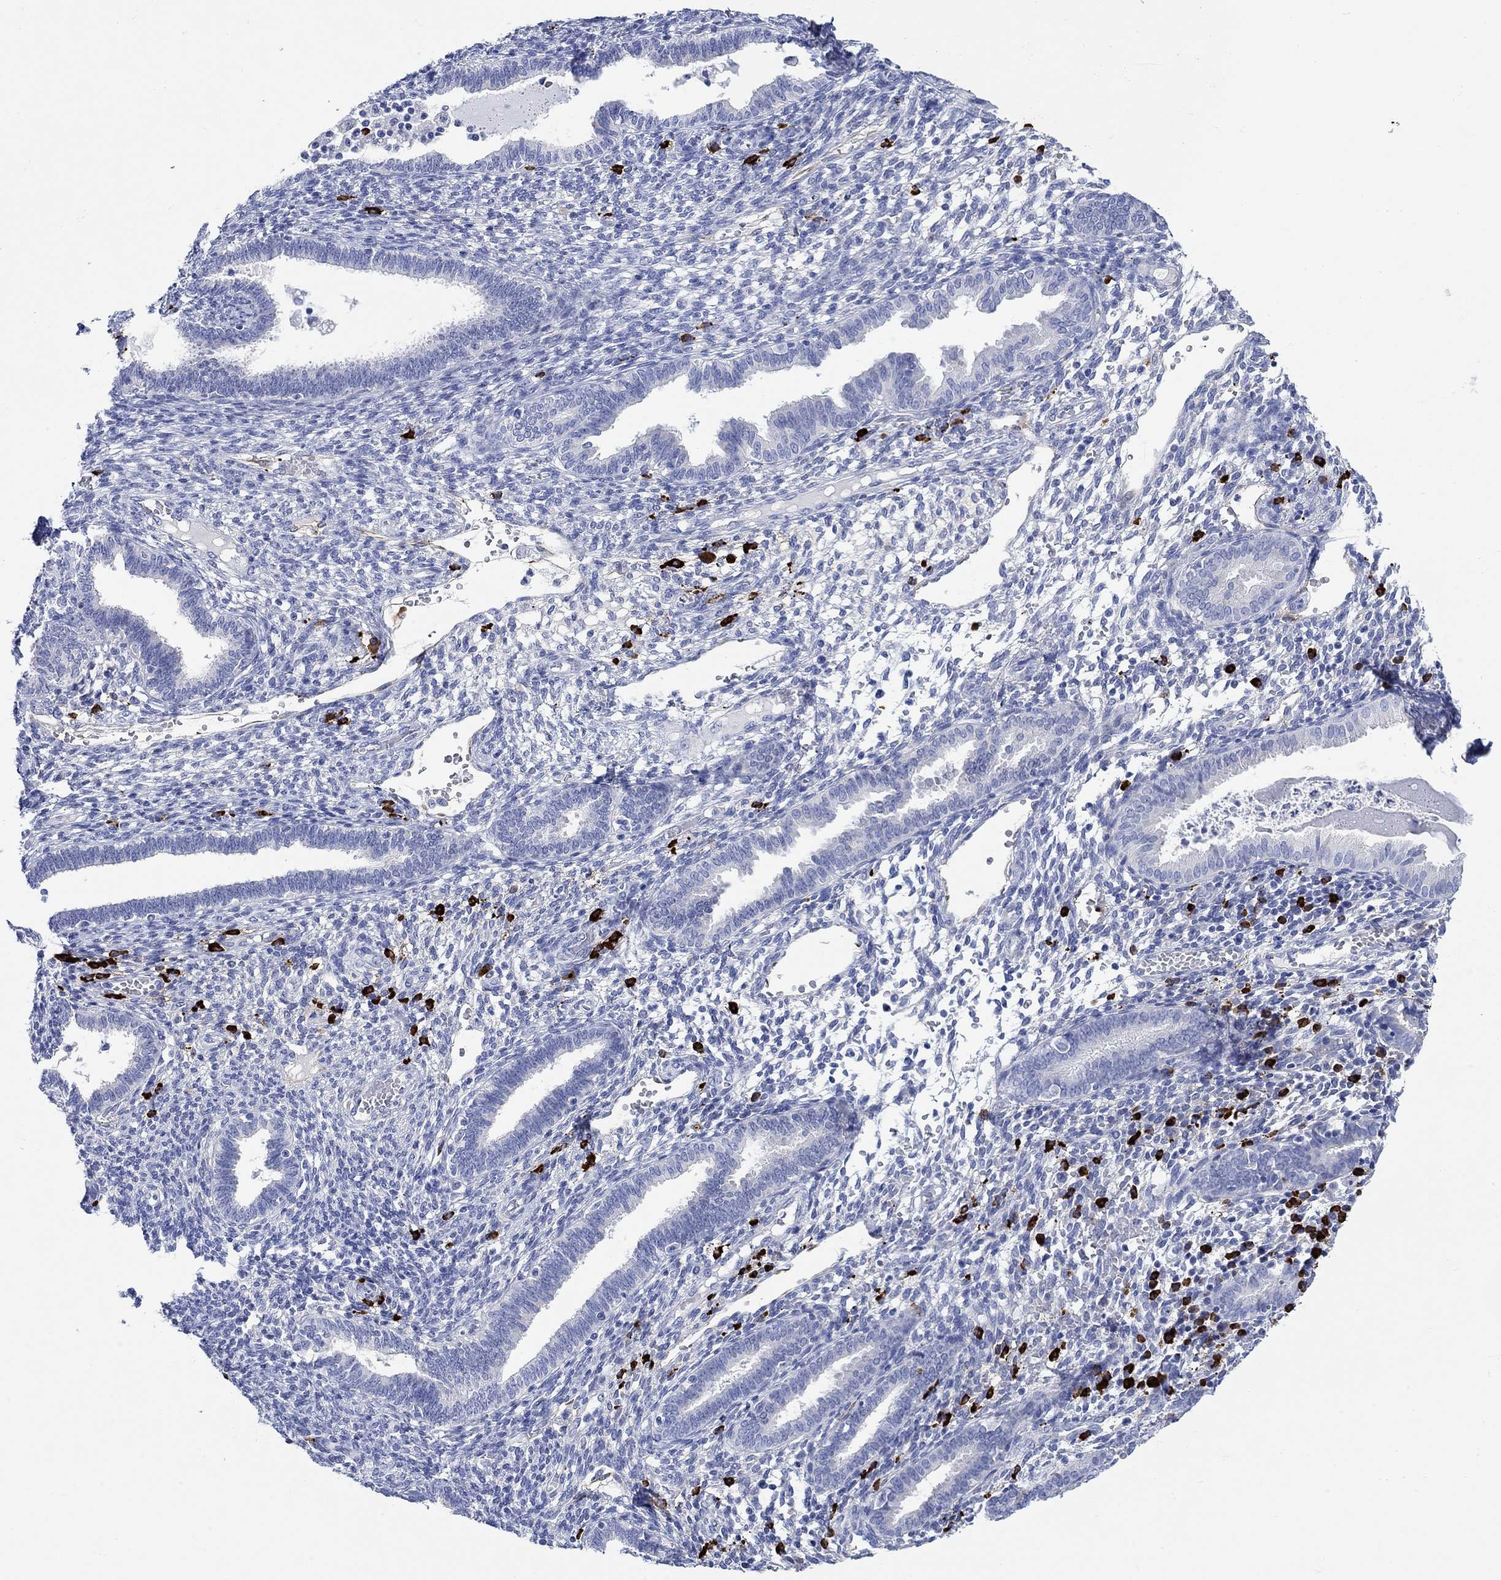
{"staining": {"intensity": "negative", "quantity": "none", "location": "none"}, "tissue": "endometrium", "cell_type": "Cells in endometrial stroma", "image_type": "normal", "snomed": [{"axis": "morphology", "description": "Normal tissue, NOS"}, {"axis": "topography", "description": "Endometrium"}], "caption": "Cells in endometrial stroma show no significant protein positivity in unremarkable endometrium.", "gene": "P2RY6", "patient": {"sex": "female", "age": 42}}